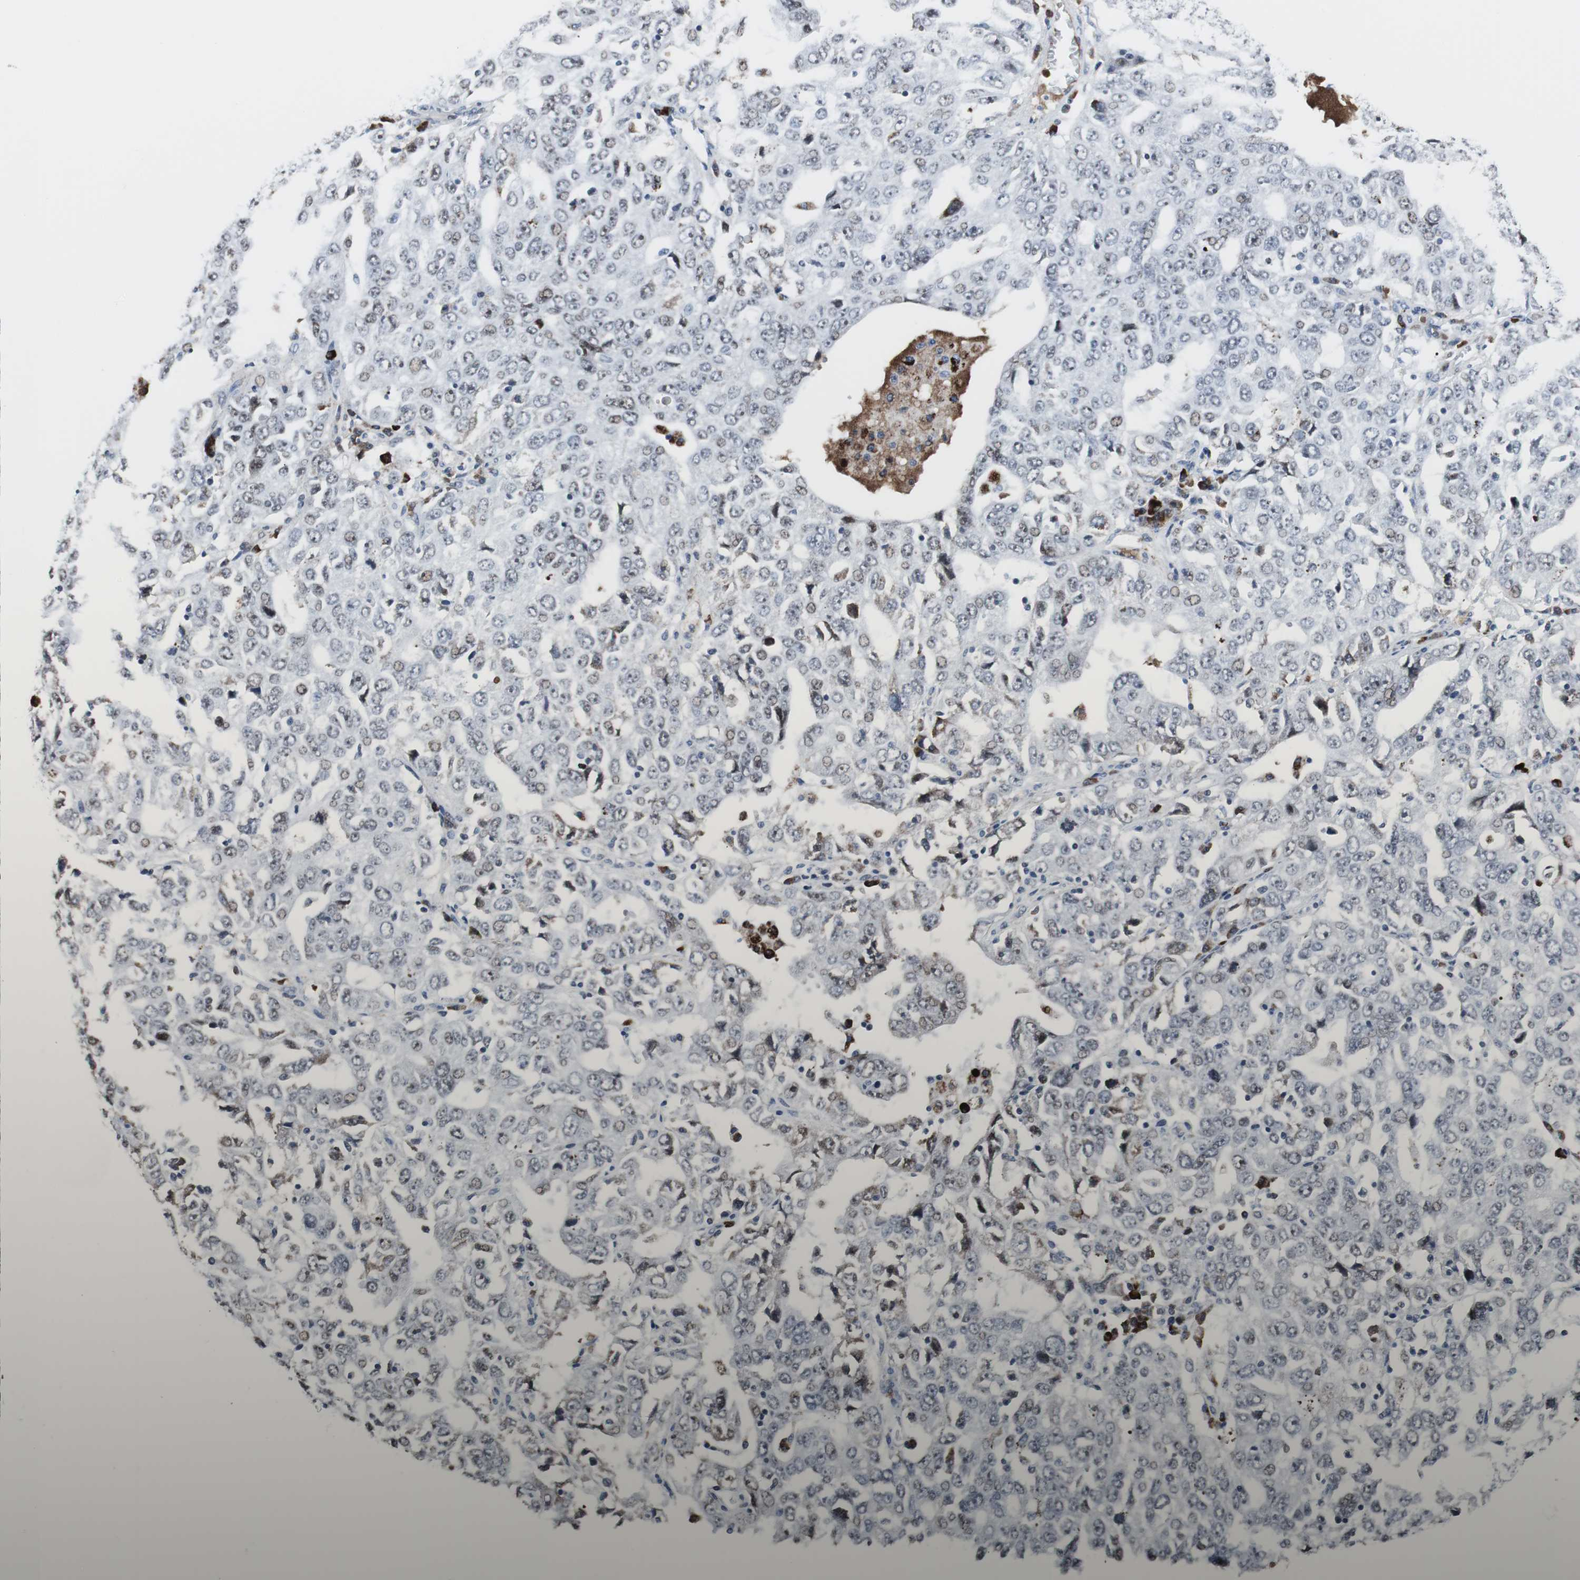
{"staining": {"intensity": "negative", "quantity": "none", "location": "none"}, "tissue": "ovarian cancer", "cell_type": "Tumor cells", "image_type": "cancer", "snomed": [{"axis": "morphology", "description": "Carcinoma, endometroid"}, {"axis": "topography", "description": "Ovary"}], "caption": "Immunohistochemistry (IHC) micrograph of human ovarian cancer stained for a protein (brown), which reveals no staining in tumor cells. Brightfield microscopy of immunohistochemistry stained with DAB (3,3'-diaminobenzidine) (brown) and hematoxylin (blue), captured at high magnification.", "gene": "DOK1", "patient": {"sex": "female", "age": 62}}